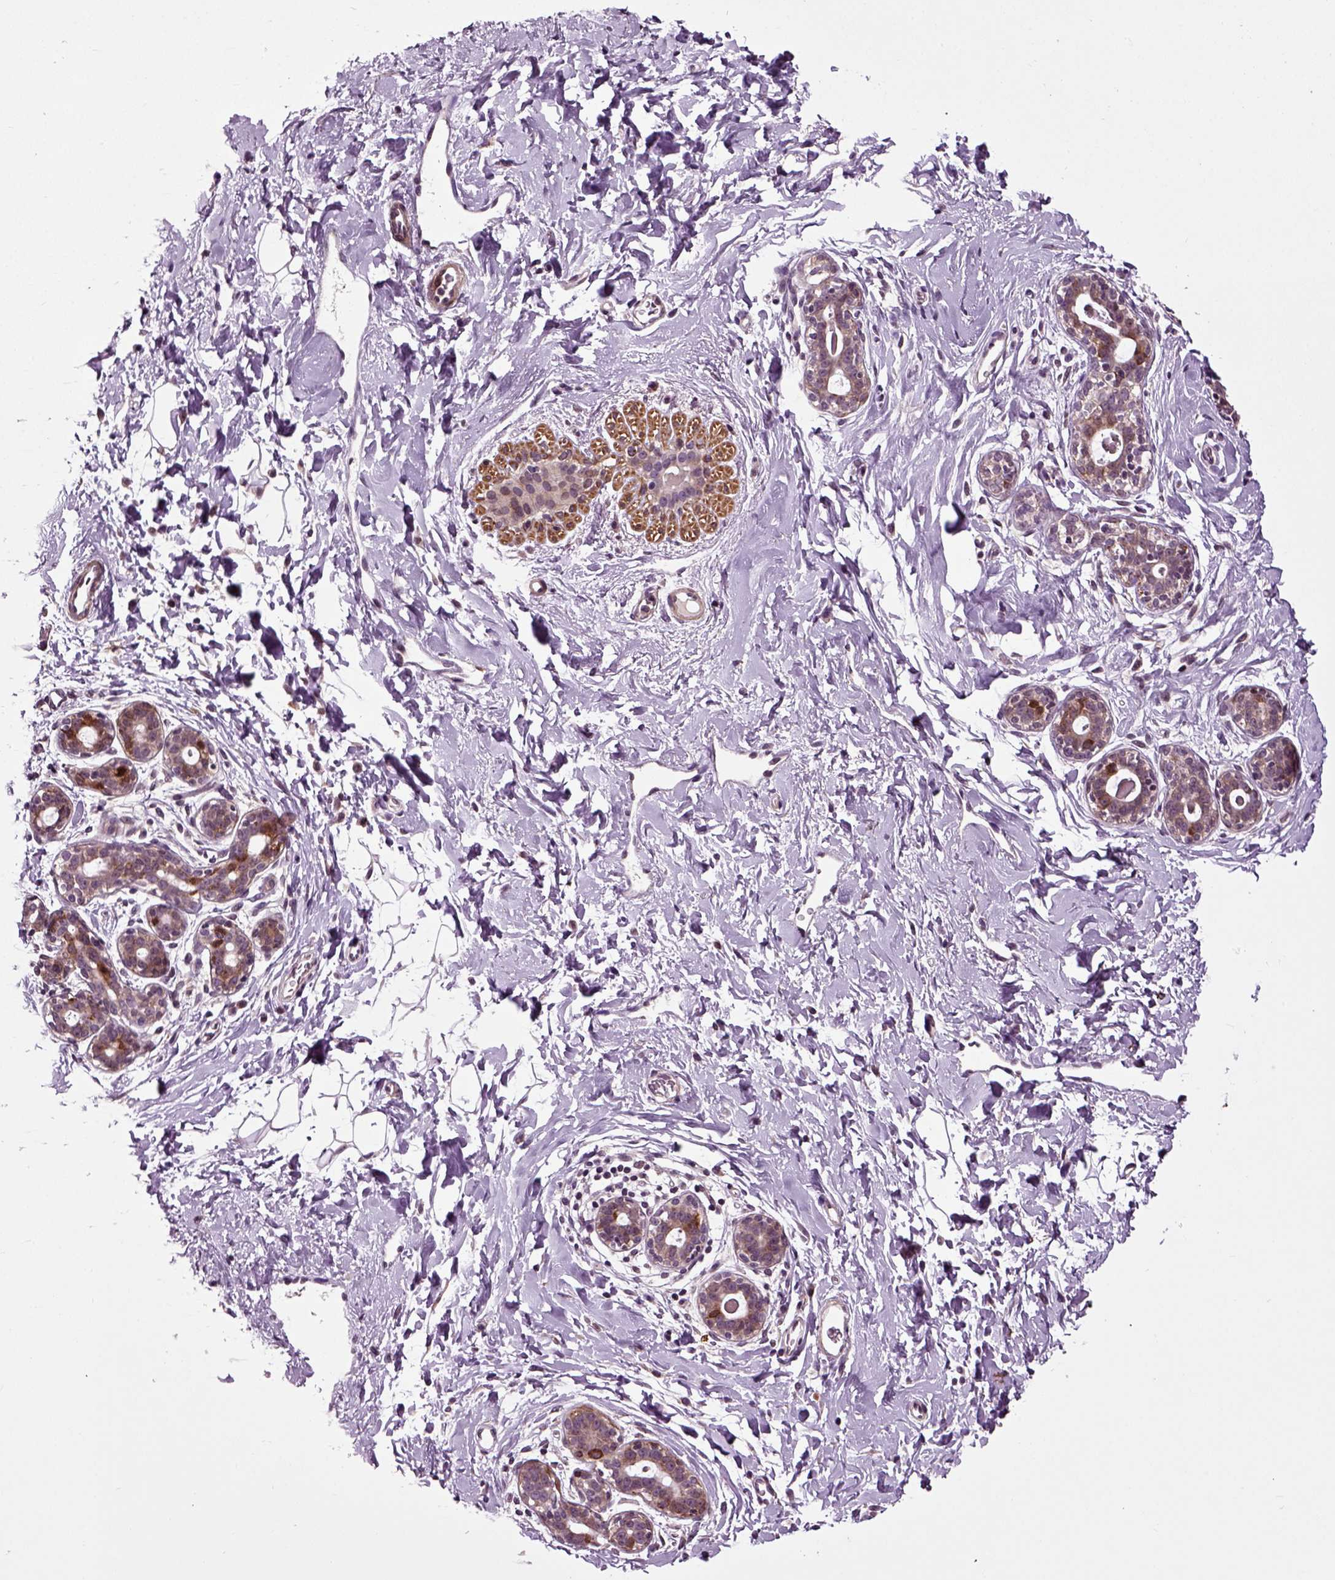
{"staining": {"intensity": "negative", "quantity": "none", "location": "none"}, "tissue": "breast", "cell_type": "Adipocytes", "image_type": "normal", "snomed": [{"axis": "morphology", "description": "Normal tissue, NOS"}, {"axis": "topography", "description": "Breast"}], "caption": "Photomicrograph shows no significant protein positivity in adipocytes of unremarkable breast.", "gene": "KNSTRN", "patient": {"sex": "female", "age": 43}}